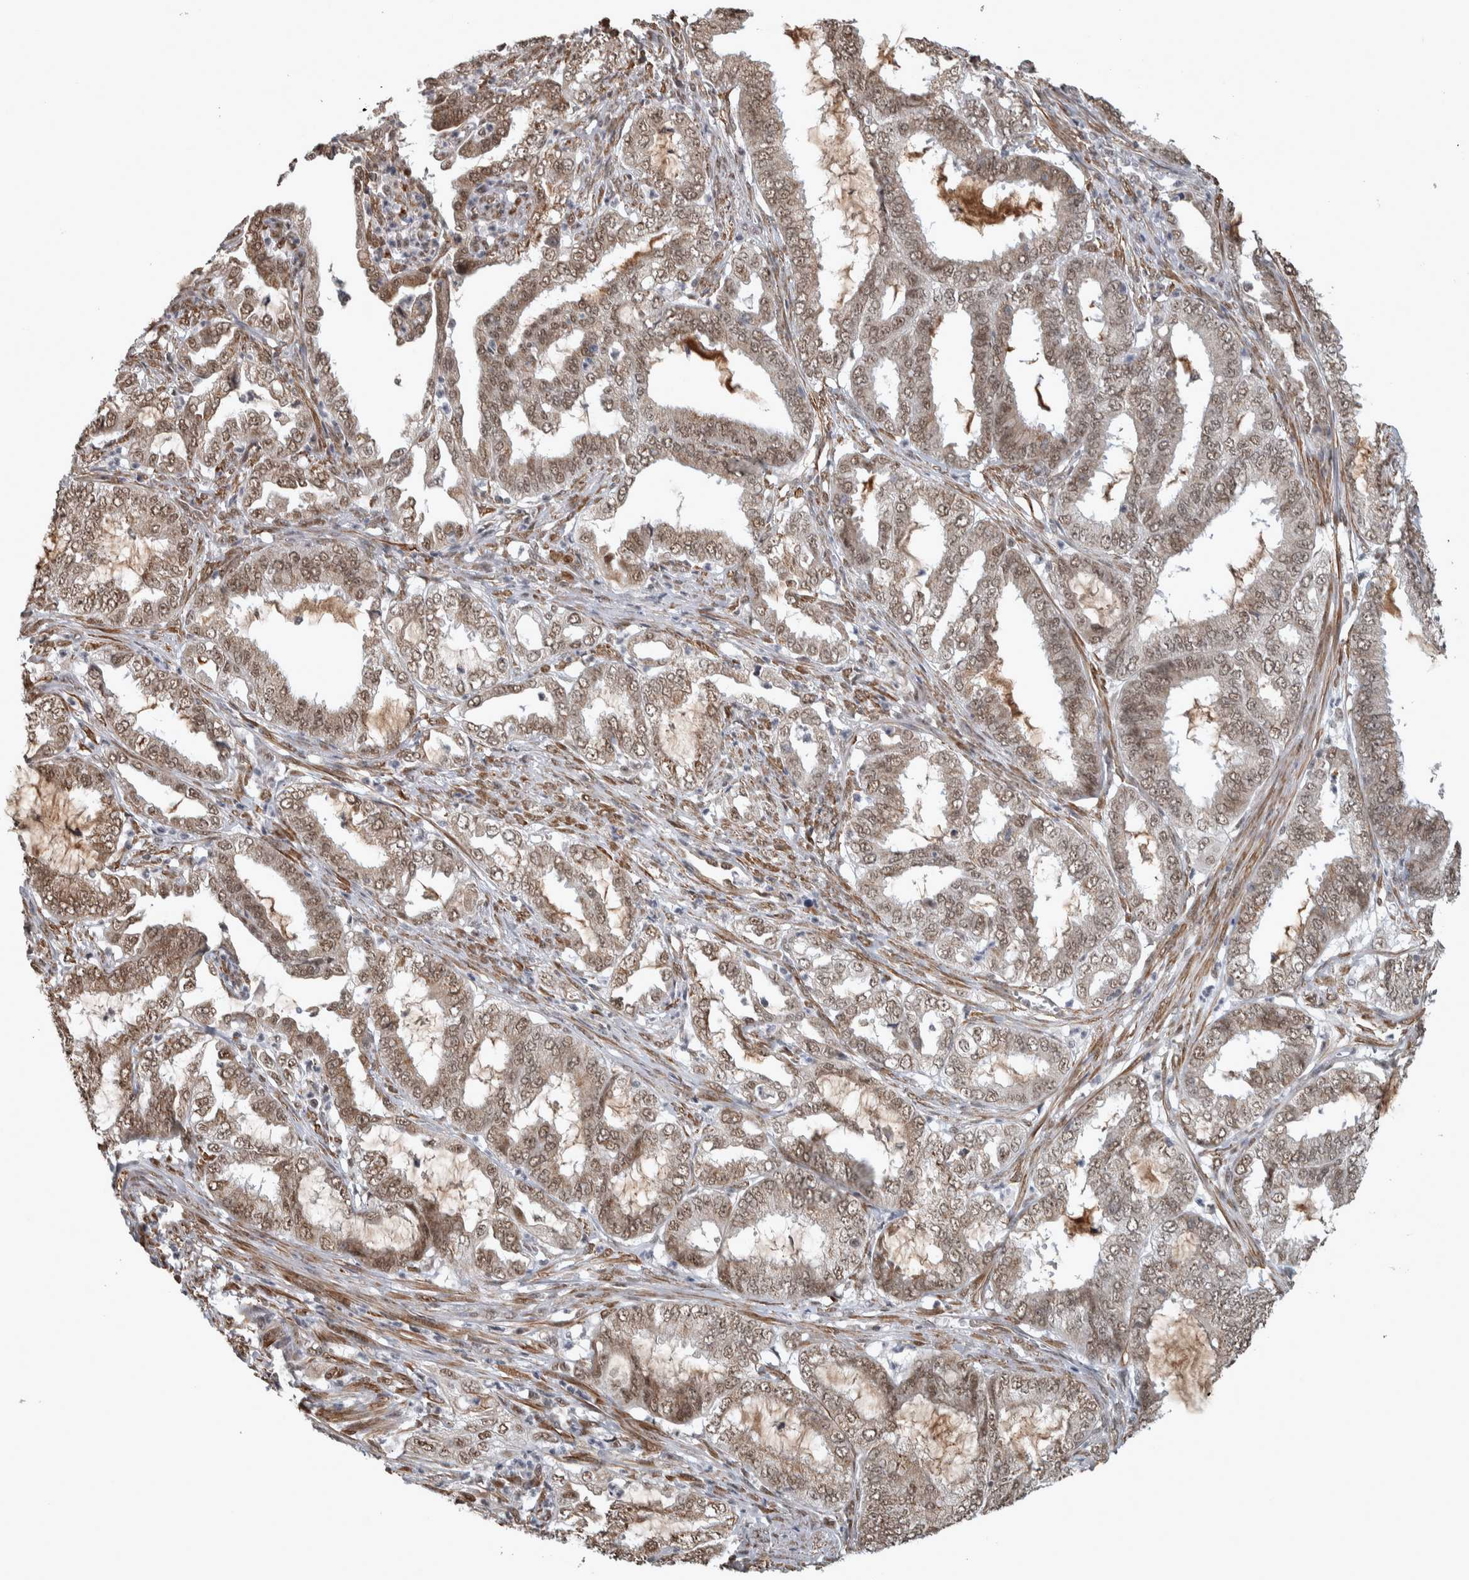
{"staining": {"intensity": "weak", "quantity": ">75%", "location": "nuclear"}, "tissue": "endometrial cancer", "cell_type": "Tumor cells", "image_type": "cancer", "snomed": [{"axis": "morphology", "description": "Adenocarcinoma, NOS"}, {"axis": "topography", "description": "Endometrium"}], "caption": "IHC image of neoplastic tissue: endometrial cancer (adenocarcinoma) stained using immunohistochemistry (IHC) reveals low levels of weak protein expression localized specifically in the nuclear of tumor cells, appearing as a nuclear brown color.", "gene": "DDX42", "patient": {"sex": "female", "age": 51}}